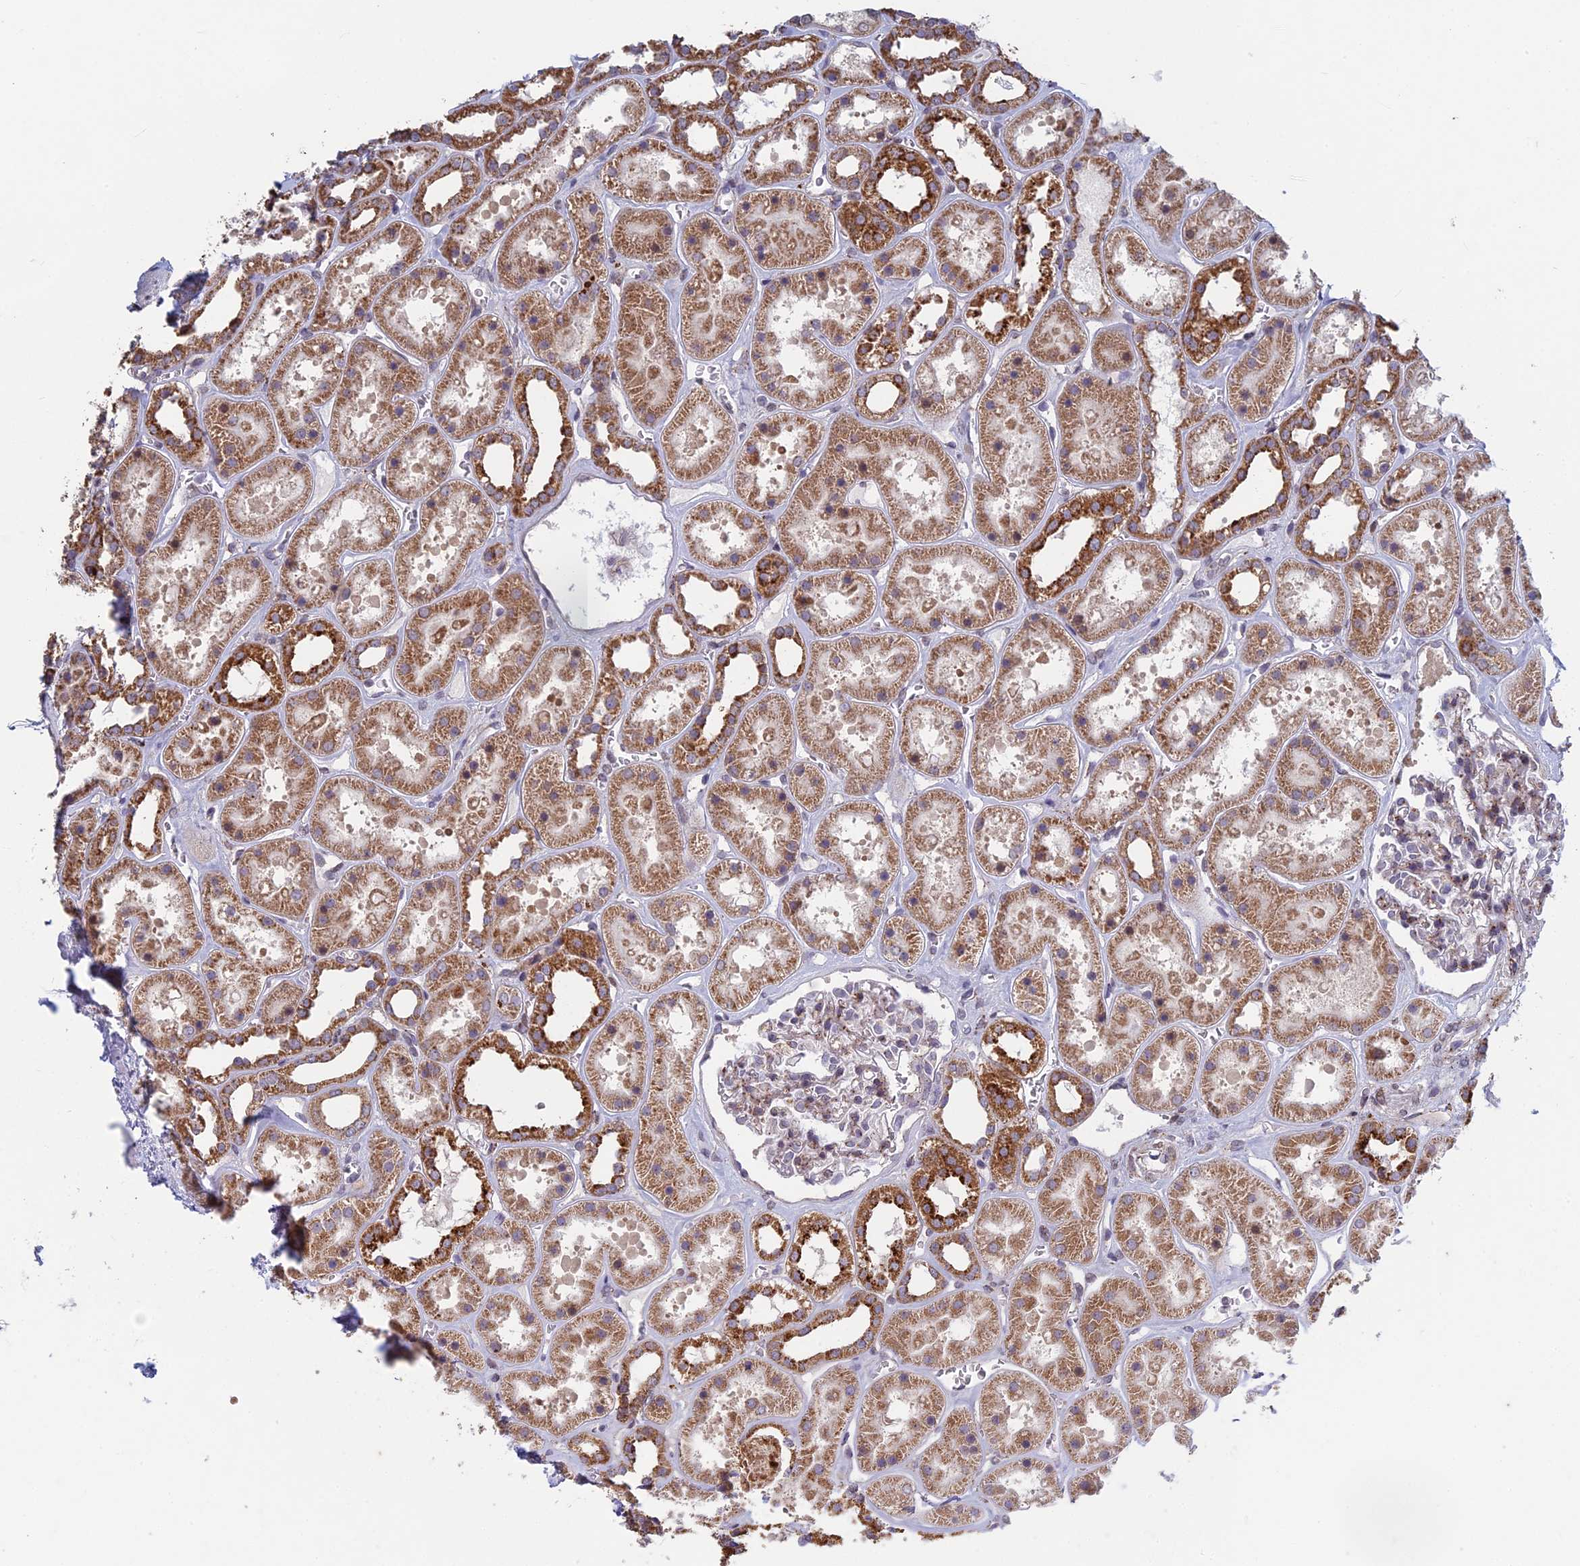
{"staining": {"intensity": "moderate", "quantity": "<25%", "location": "cytoplasmic/membranous"}, "tissue": "kidney", "cell_type": "Cells in glomeruli", "image_type": "normal", "snomed": [{"axis": "morphology", "description": "Normal tissue, NOS"}, {"axis": "topography", "description": "Kidney"}], "caption": "High-magnification brightfield microscopy of normal kidney stained with DAB (3,3'-diaminobenzidine) (brown) and counterstained with hematoxylin (blue). cells in glomeruli exhibit moderate cytoplasmic/membranous staining is present in about<25% of cells. The protein is stained brown, and the nuclei are stained in blue (DAB IHC with brightfield microscopy, high magnification).", "gene": "FOXS1", "patient": {"sex": "female", "age": 41}}